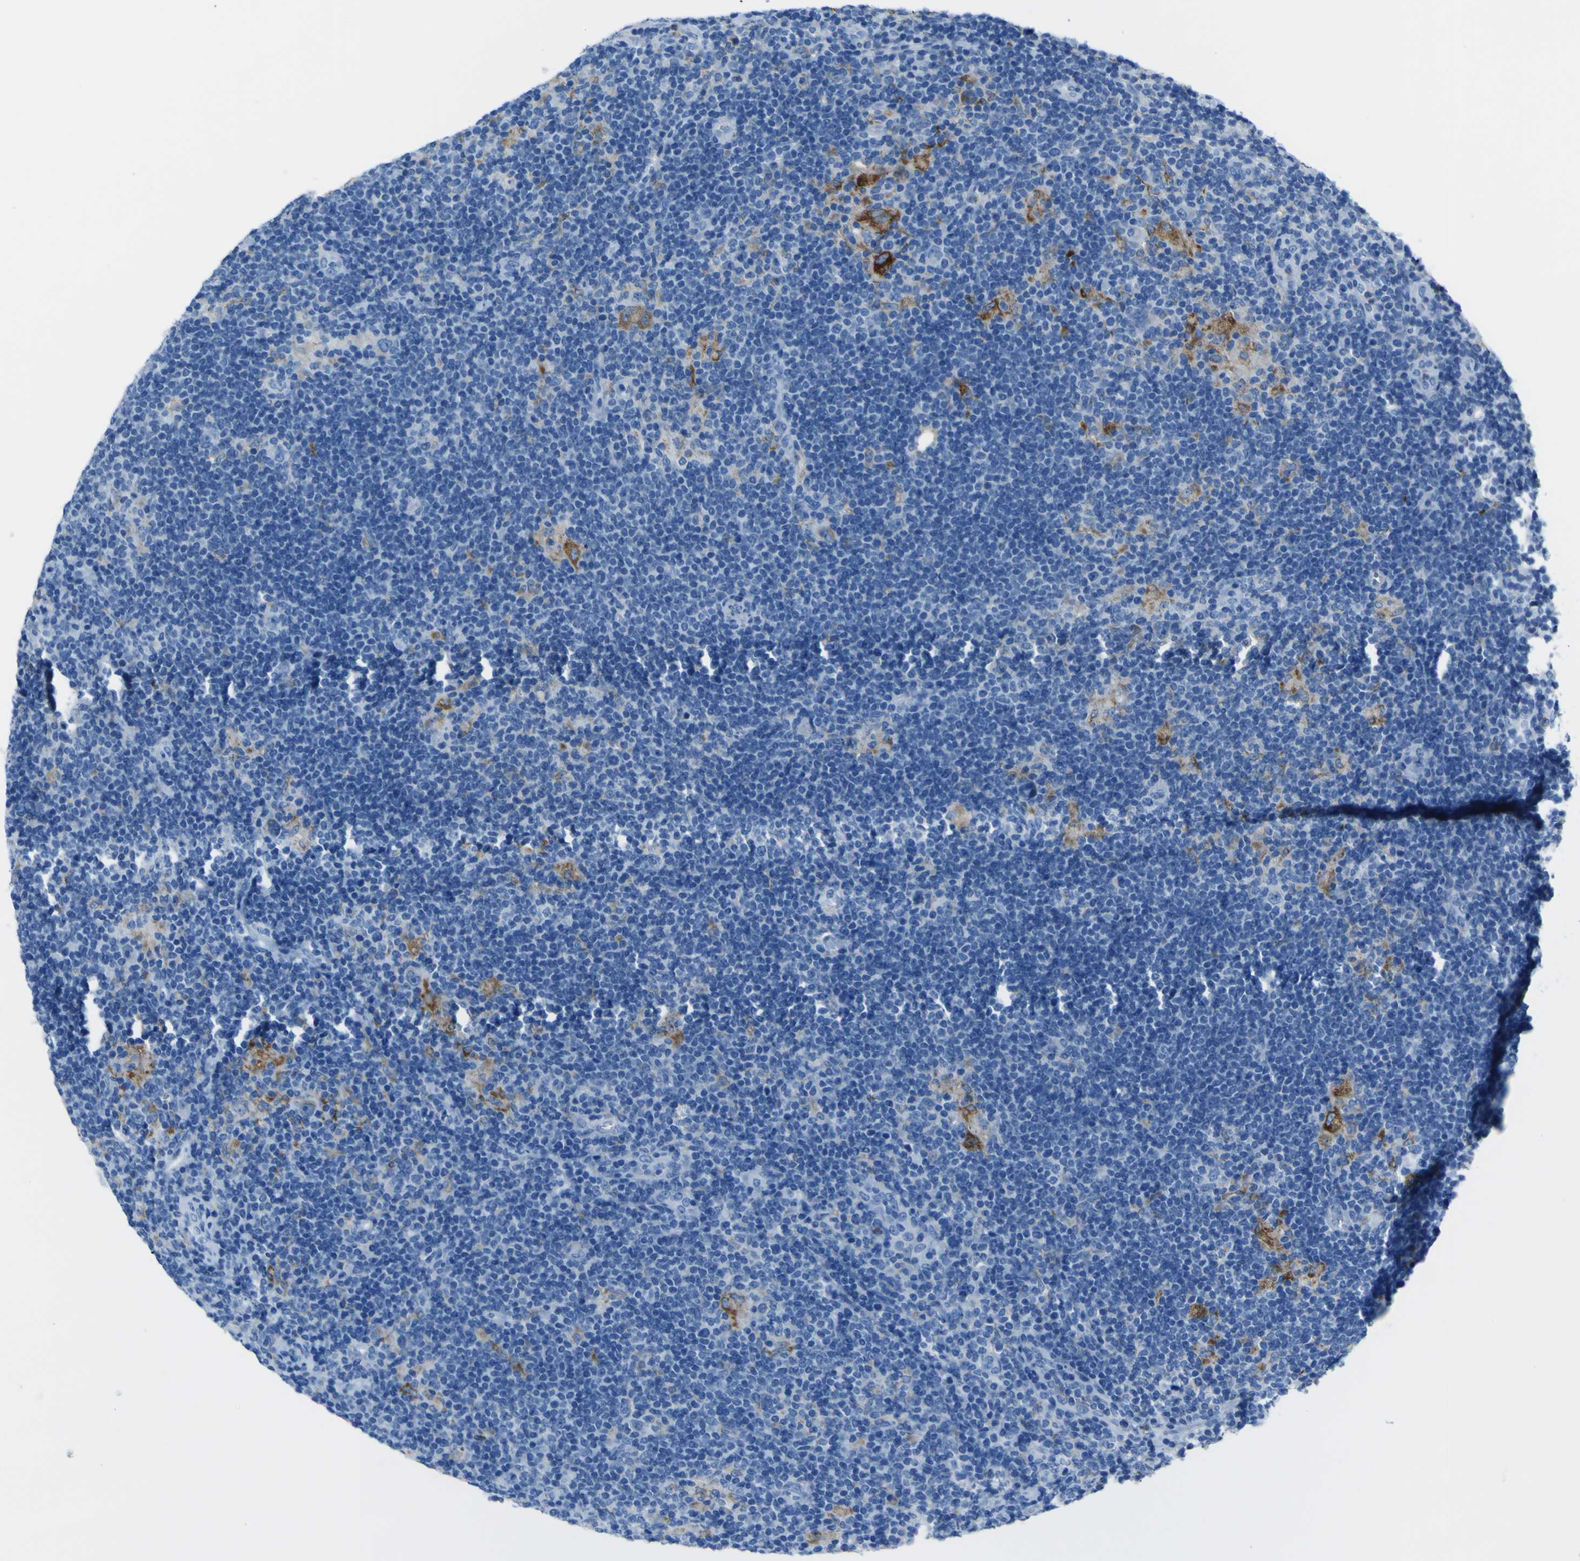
{"staining": {"intensity": "moderate", "quantity": ">75%", "location": "cytoplasmic/membranous"}, "tissue": "lymphoma", "cell_type": "Tumor cells", "image_type": "cancer", "snomed": [{"axis": "morphology", "description": "Hodgkin's disease, NOS"}, {"axis": "topography", "description": "Lymph node"}], "caption": "Hodgkin's disease stained for a protein demonstrates moderate cytoplasmic/membranous positivity in tumor cells.", "gene": "ACSL1", "patient": {"sex": "female", "age": 57}}